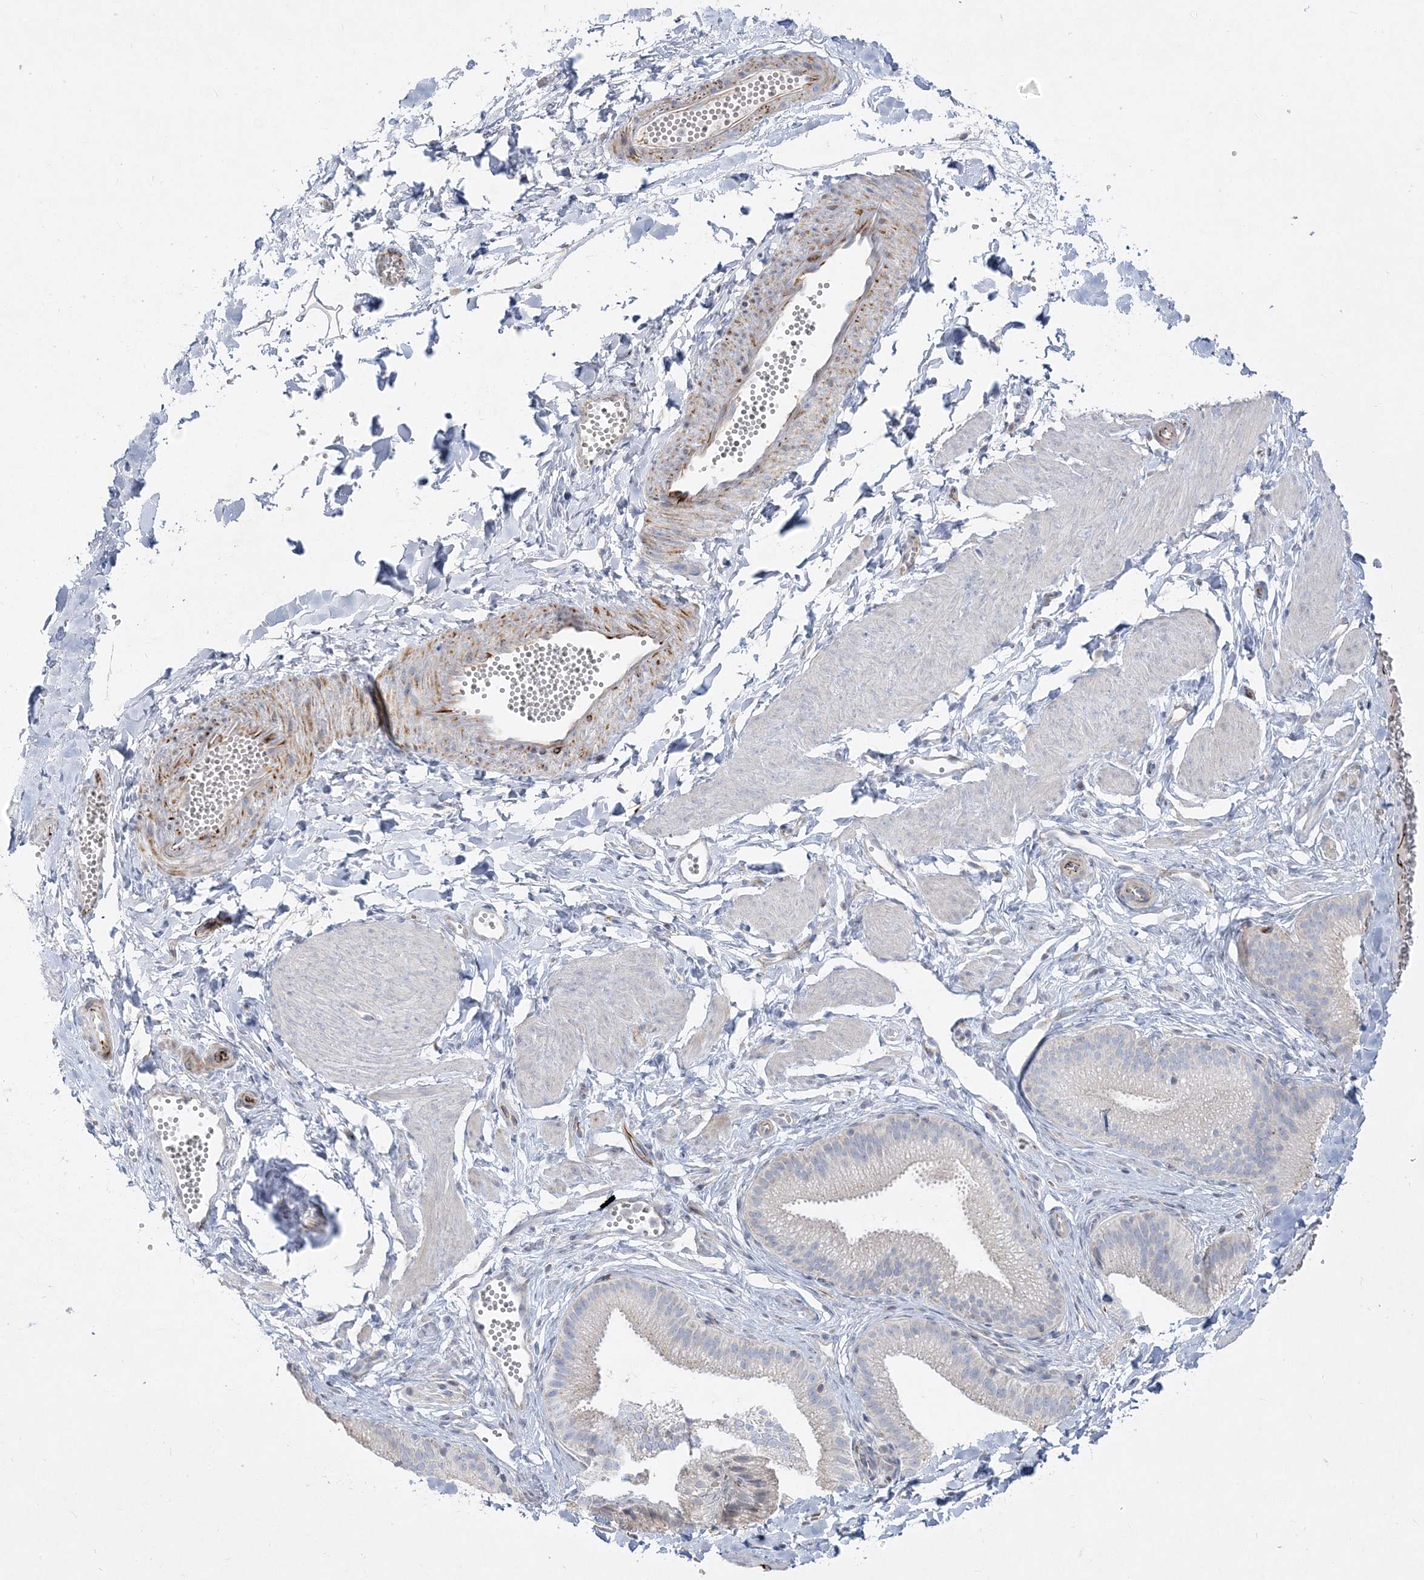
{"staining": {"intensity": "negative", "quantity": "none", "location": "none"}, "tissue": "adipose tissue", "cell_type": "Adipocytes", "image_type": "normal", "snomed": [{"axis": "morphology", "description": "Normal tissue, NOS"}, {"axis": "topography", "description": "Gallbladder"}, {"axis": "topography", "description": "Peripheral nerve tissue"}], "caption": "High magnification brightfield microscopy of benign adipose tissue stained with DAB (brown) and counterstained with hematoxylin (blue): adipocytes show no significant positivity. Nuclei are stained in blue.", "gene": "GPAT2", "patient": {"sex": "male", "age": 38}}